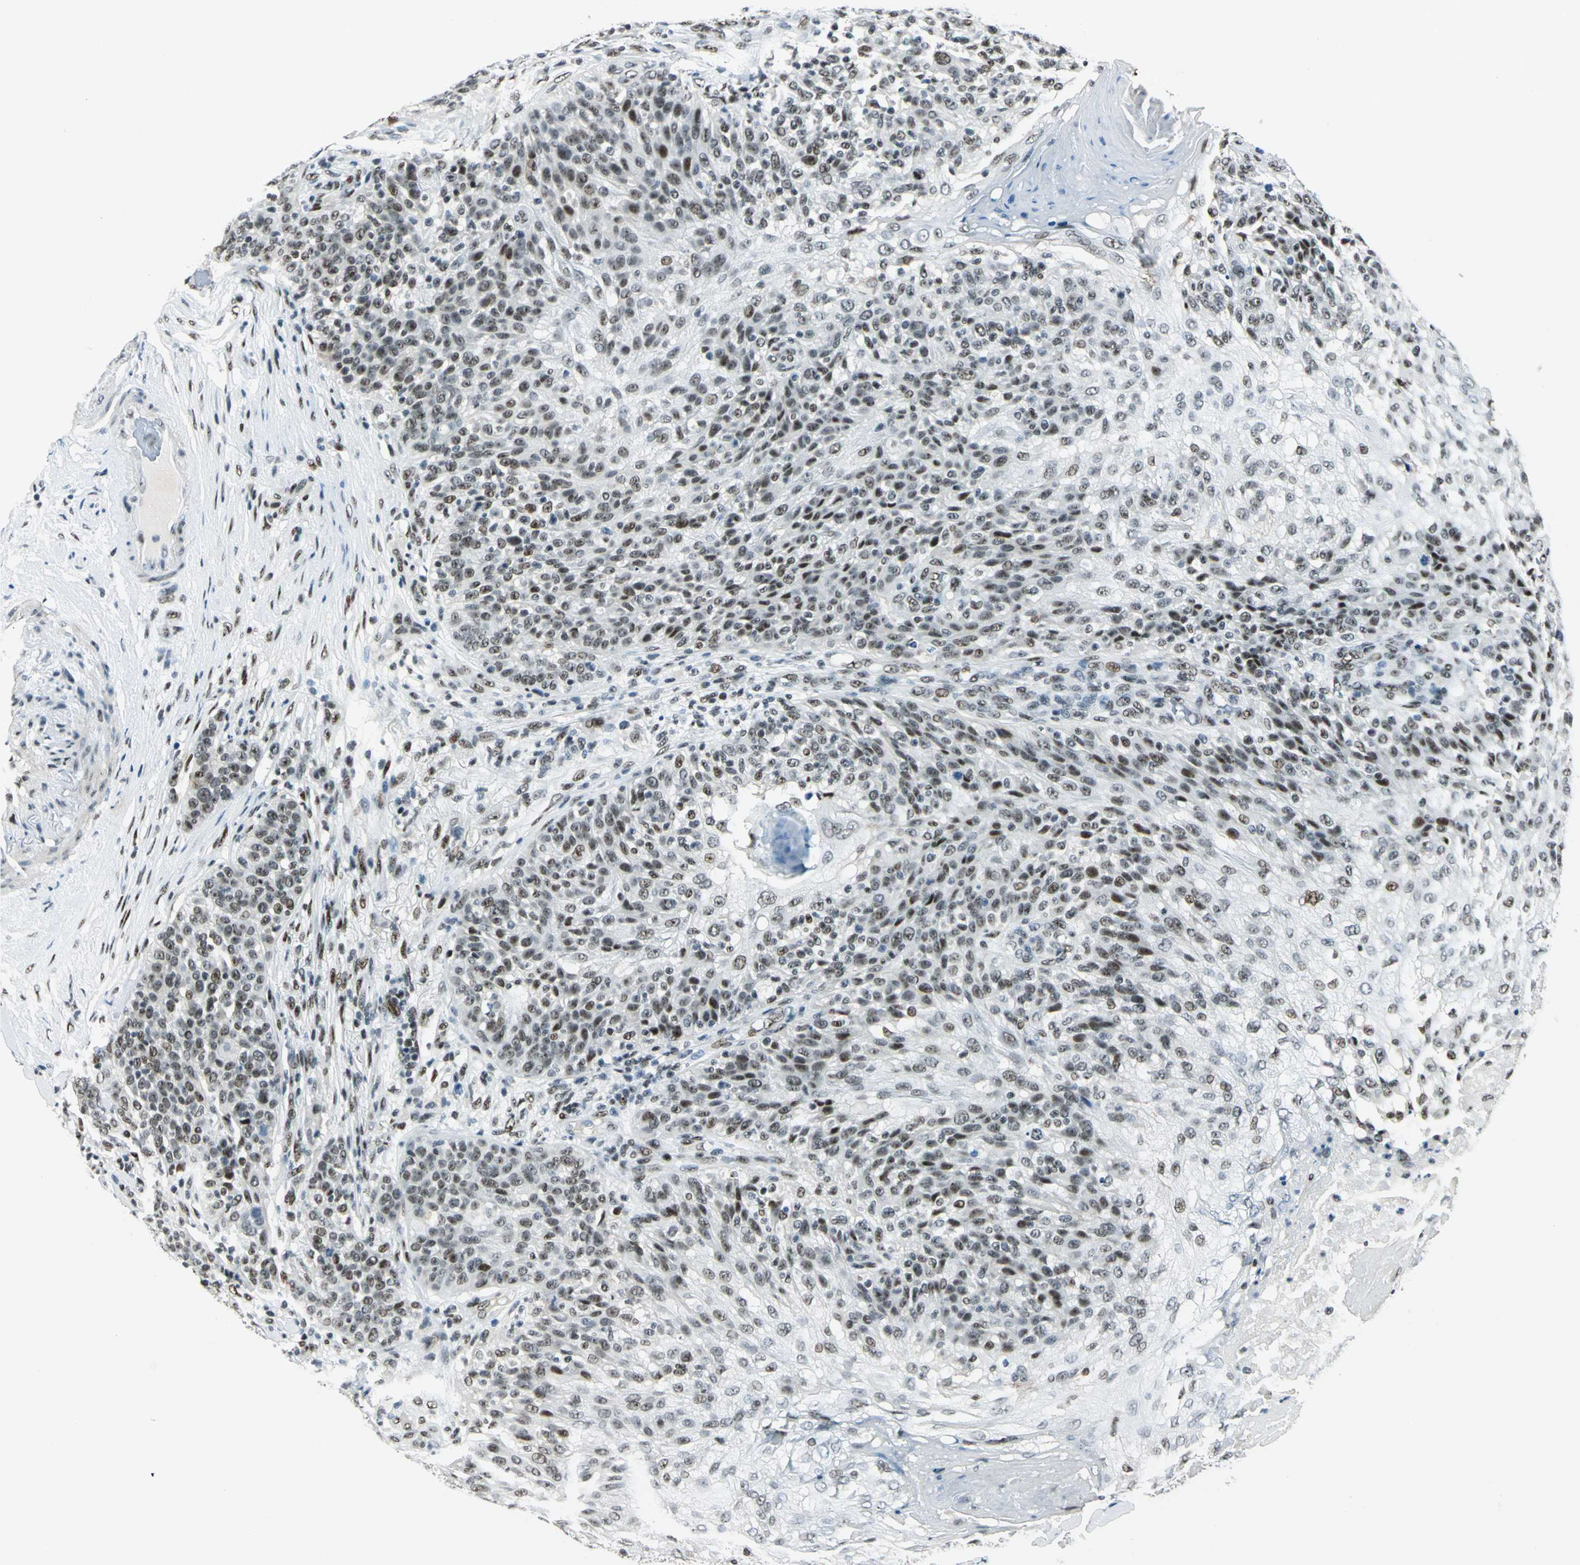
{"staining": {"intensity": "strong", "quantity": ">75%", "location": "nuclear"}, "tissue": "skin cancer", "cell_type": "Tumor cells", "image_type": "cancer", "snomed": [{"axis": "morphology", "description": "Normal tissue, NOS"}, {"axis": "morphology", "description": "Squamous cell carcinoma, NOS"}, {"axis": "topography", "description": "Skin"}], "caption": "Protein staining of skin cancer tissue exhibits strong nuclear expression in approximately >75% of tumor cells.", "gene": "KAT6B", "patient": {"sex": "female", "age": 83}}